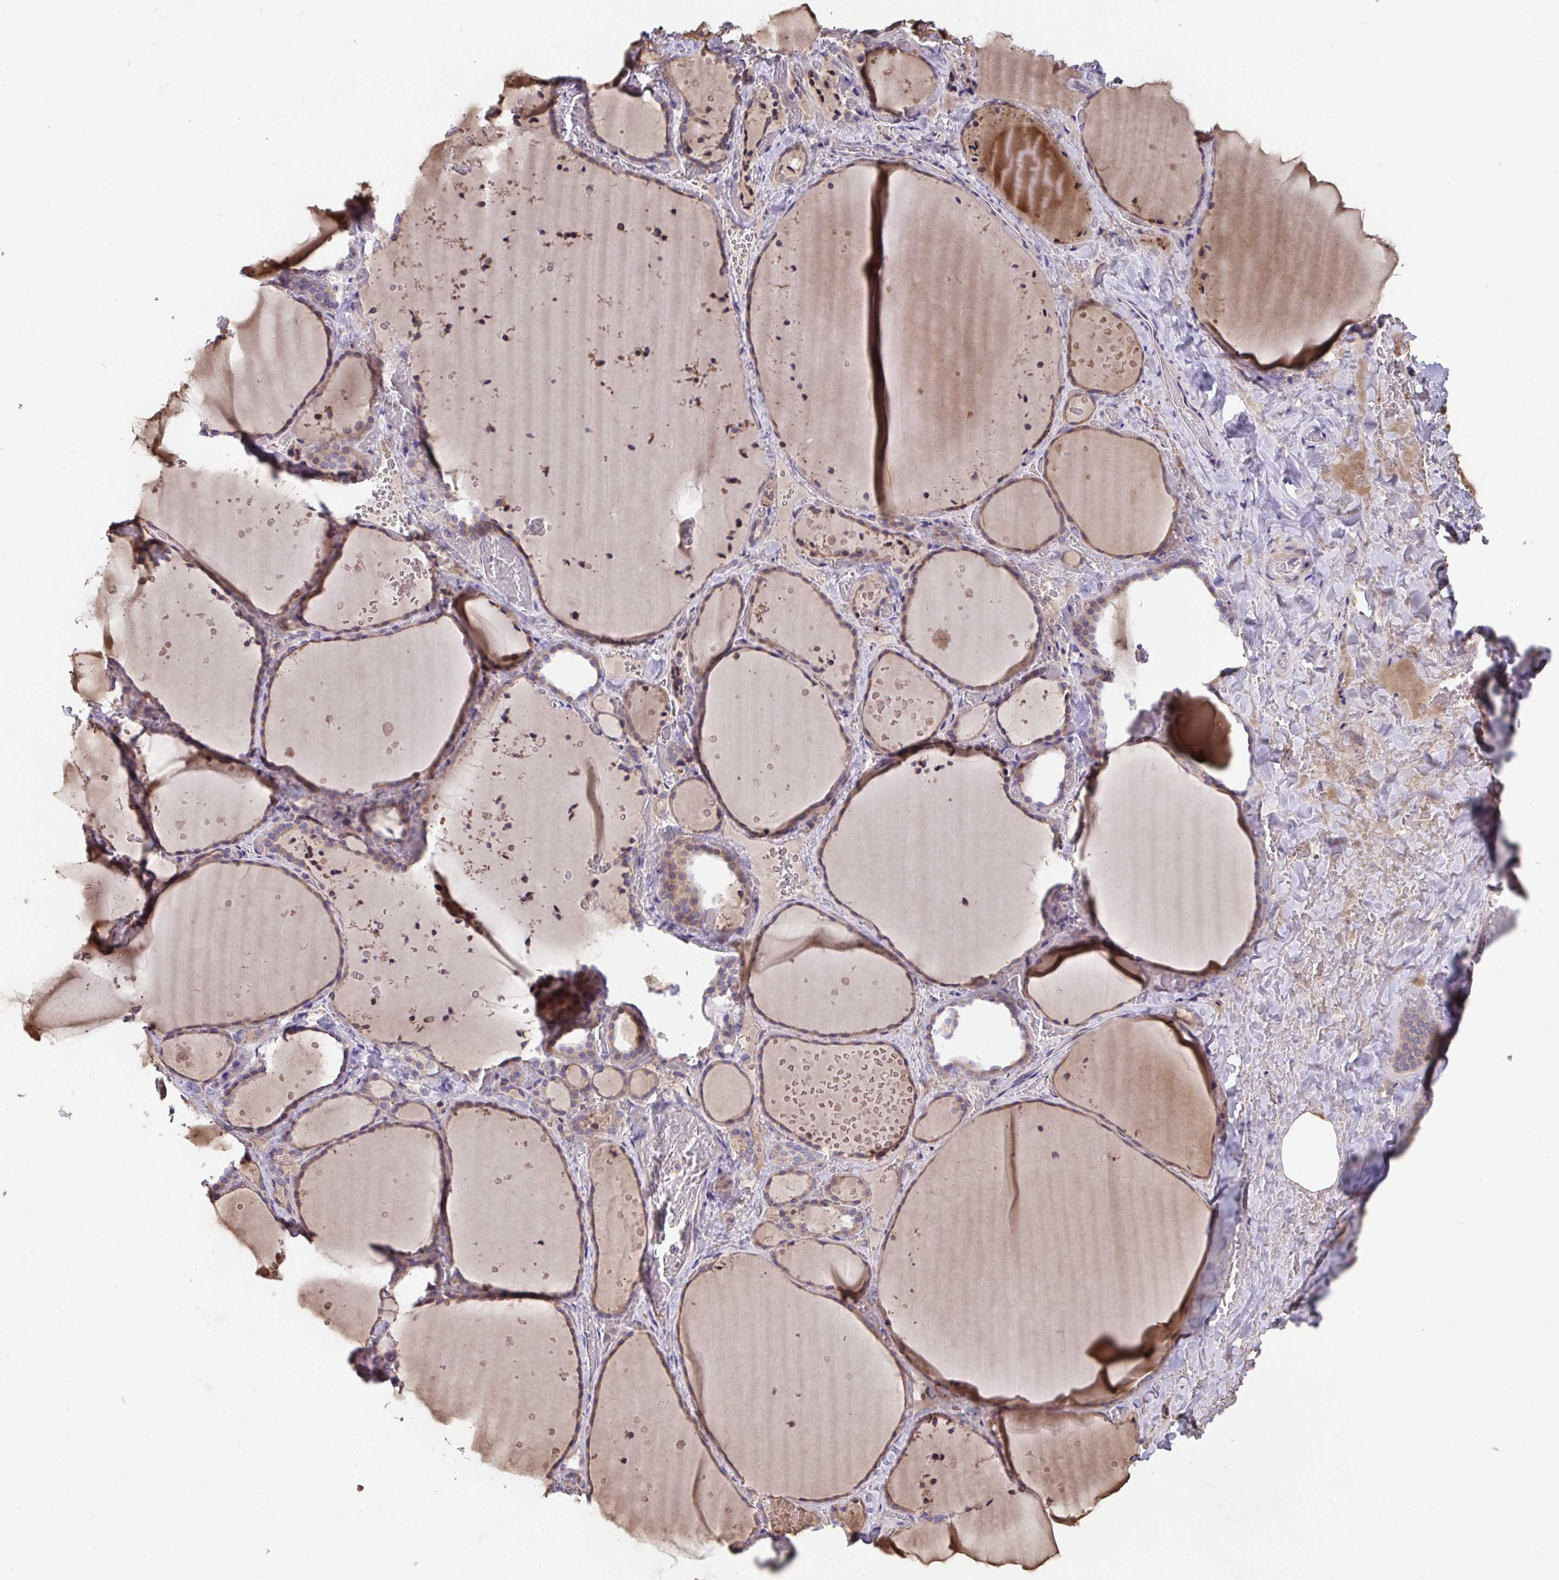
{"staining": {"intensity": "moderate", "quantity": ">75%", "location": "cytoplasmic/membranous"}, "tissue": "thyroid gland", "cell_type": "Glandular cells", "image_type": "normal", "snomed": [{"axis": "morphology", "description": "Normal tissue, NOS"}, {"axis": "topography", "description": "Thyroid gland"}], "caption": "Immunohistochemical staining of unremarkable thyroid gland shows moderate cytoplasmic/membranous protein positivity in about >75% of glandular cells. (Stains: DAB (3,3'-diaminobenzidine) in brown, nuclei in blue, Microscopy: brightfield microscopy at high magnification).", "gene": "SUSD4", "patient": {"sex": "female", "age": 36}}